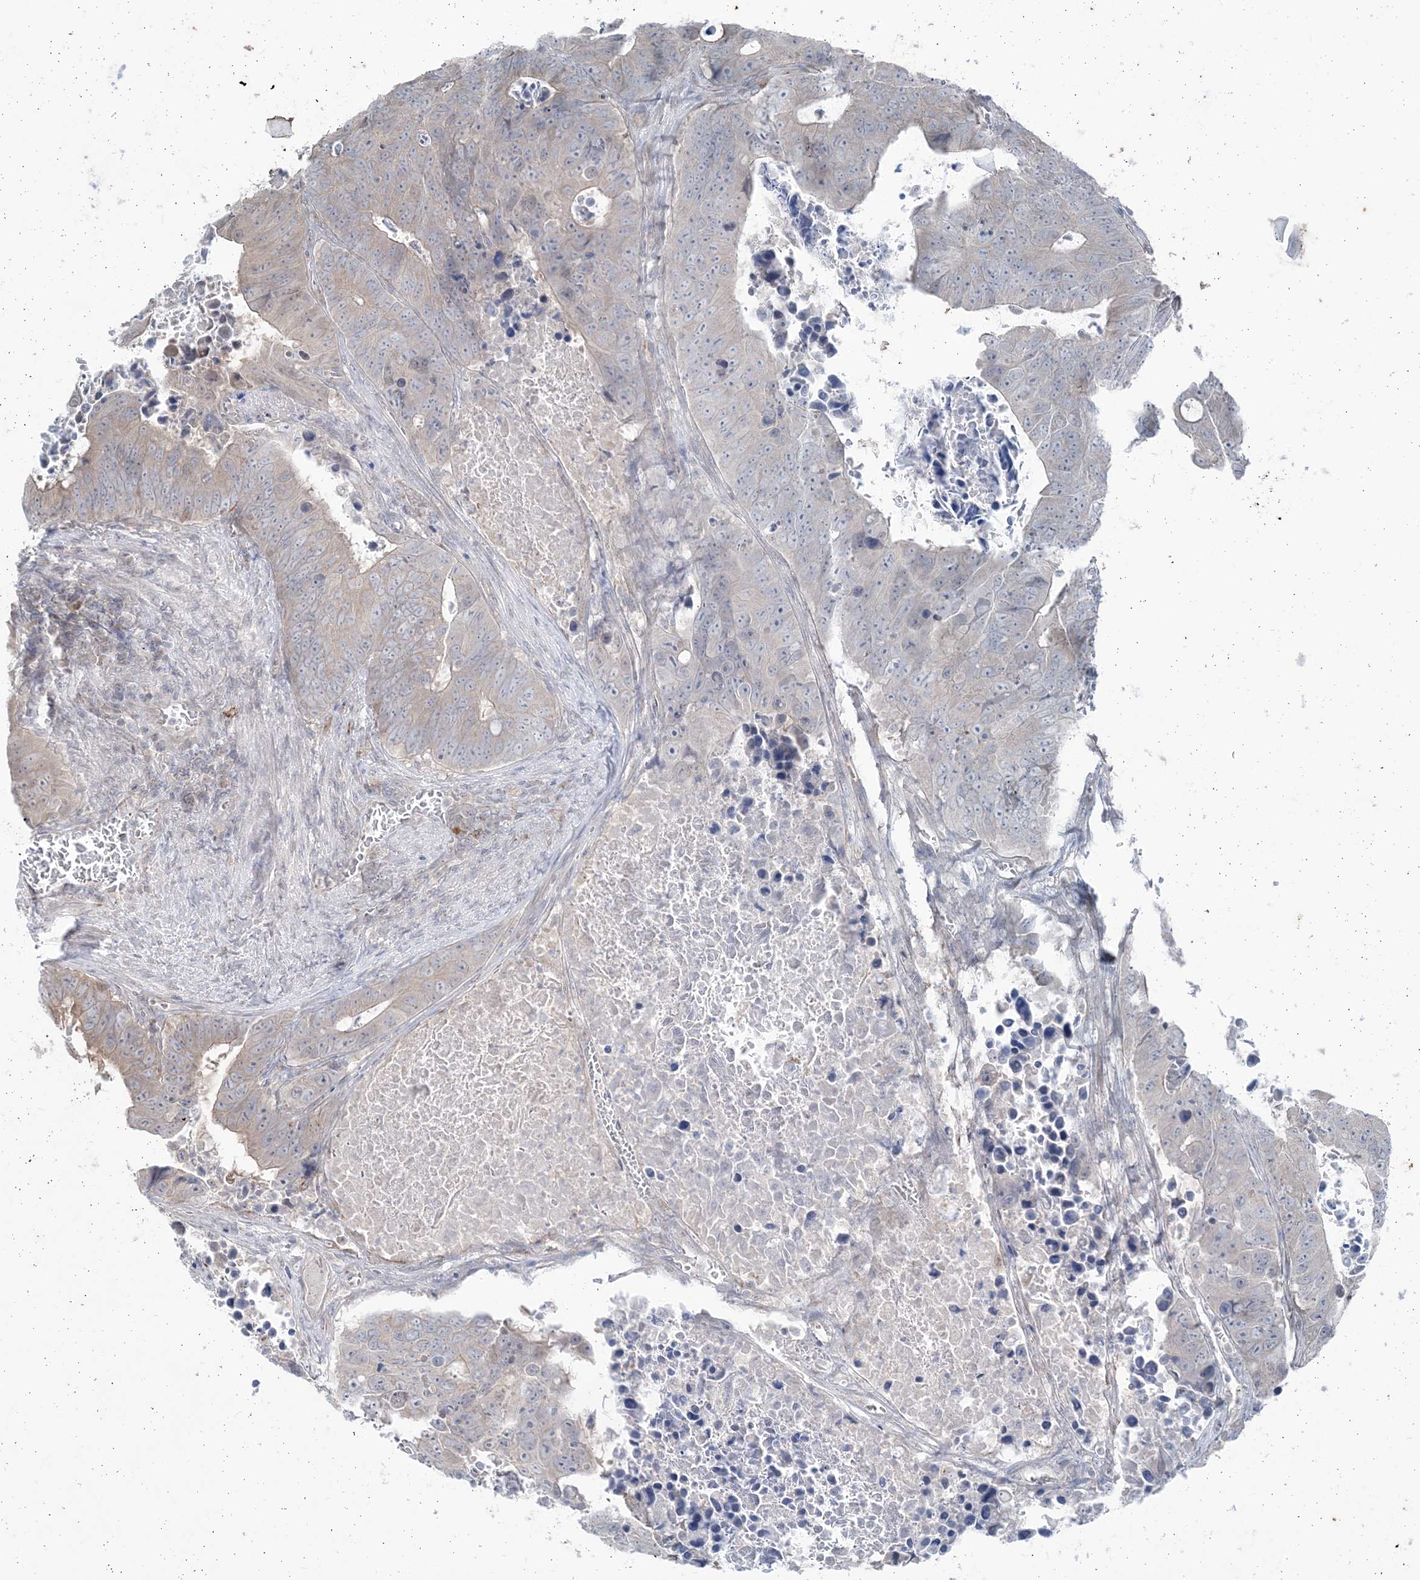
{"staining": {"intensity": "negative", "quantity": "none", "location": "none"}, "tissue": "colorectal cancer", "cell_type": "Tumor cells", "image_type": "cancer", "snomed": [{"axis": "morphology", "description": "Adenocarcinoma, NOS"}, {"axis": "topography", "description": "Colon"}], "caption": "Tumor cells show no significant positivity in adenocarcinoma (colorectal). (DAB (3,3'-diaminobenzidine) IHC visualized using brightfield microscopy, high magnification).", "gene": "DHX57", "patient": {"sex": "male", "age": 87}}